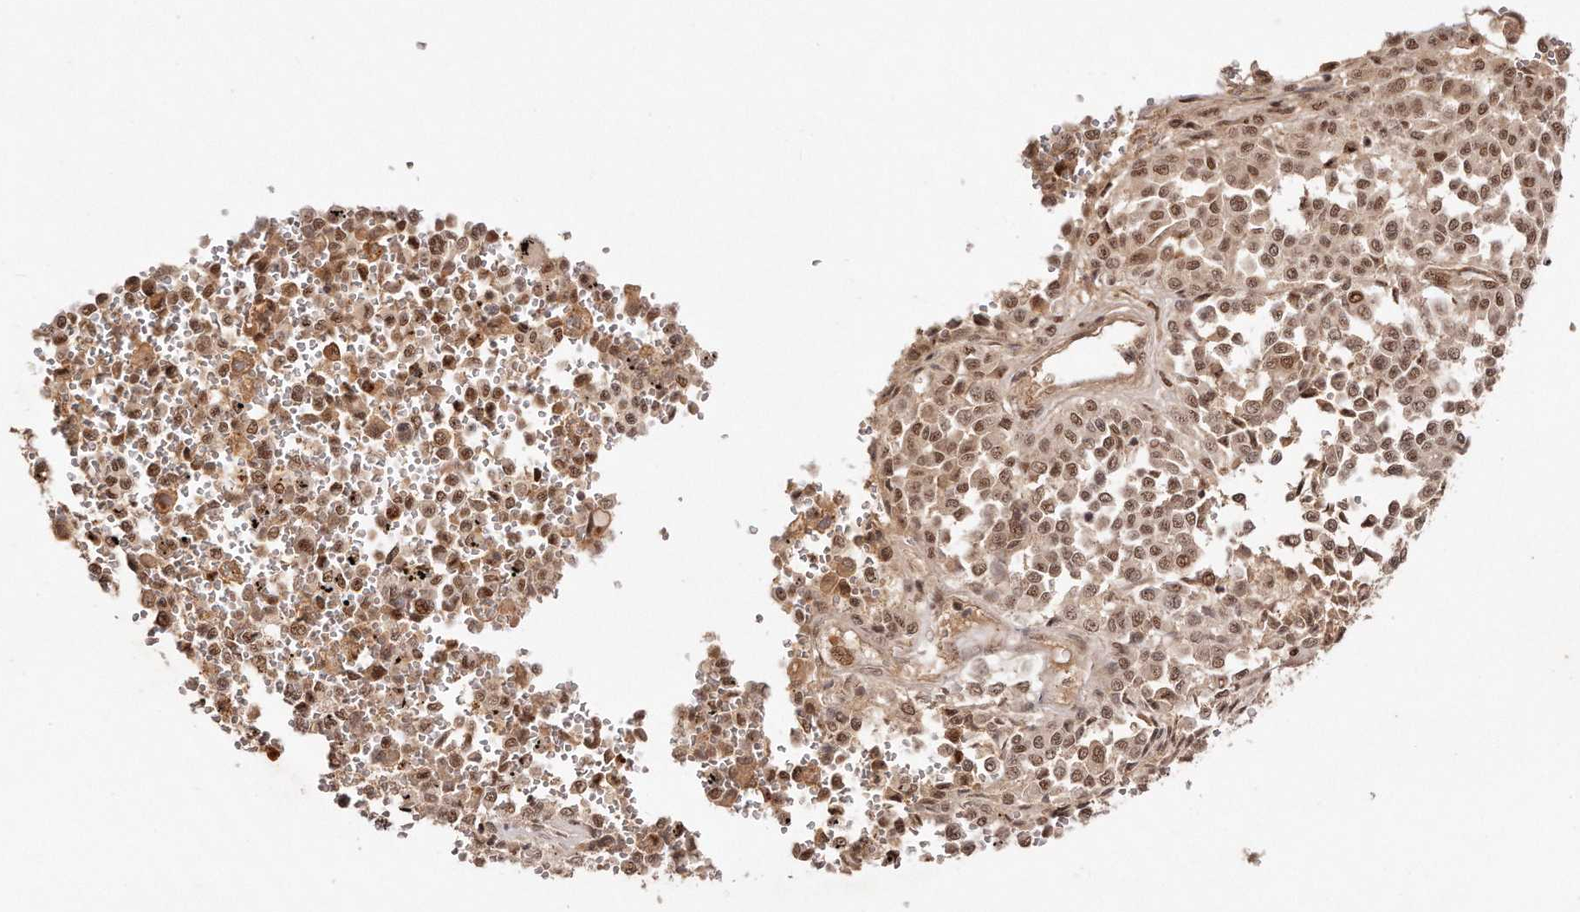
{"staining": {"intensity": "moderate", "quantity": ">75%", "location": "nuclear"}, "tissue": "melanoma", "cell_type": "Tumor cells", "image_type": "cancer", "snomed": [{"axis": "morphology", "description": "Malignant melanoma, Metastatic site"}, {"axis": "topography", "description": "Pancreas"}], "caption": "Immunohistochemical staining of human malignant melanoma (metastatic site) exhibits medium levels of moderate nuclear staining in about >75% of tumor cells. (DAB (3,3'-diaminobenzidine) = brown stain, brightfield microscopy at high magnification).", "gene": "SOX4", "patient": {"sex": "female", "age": 30}}